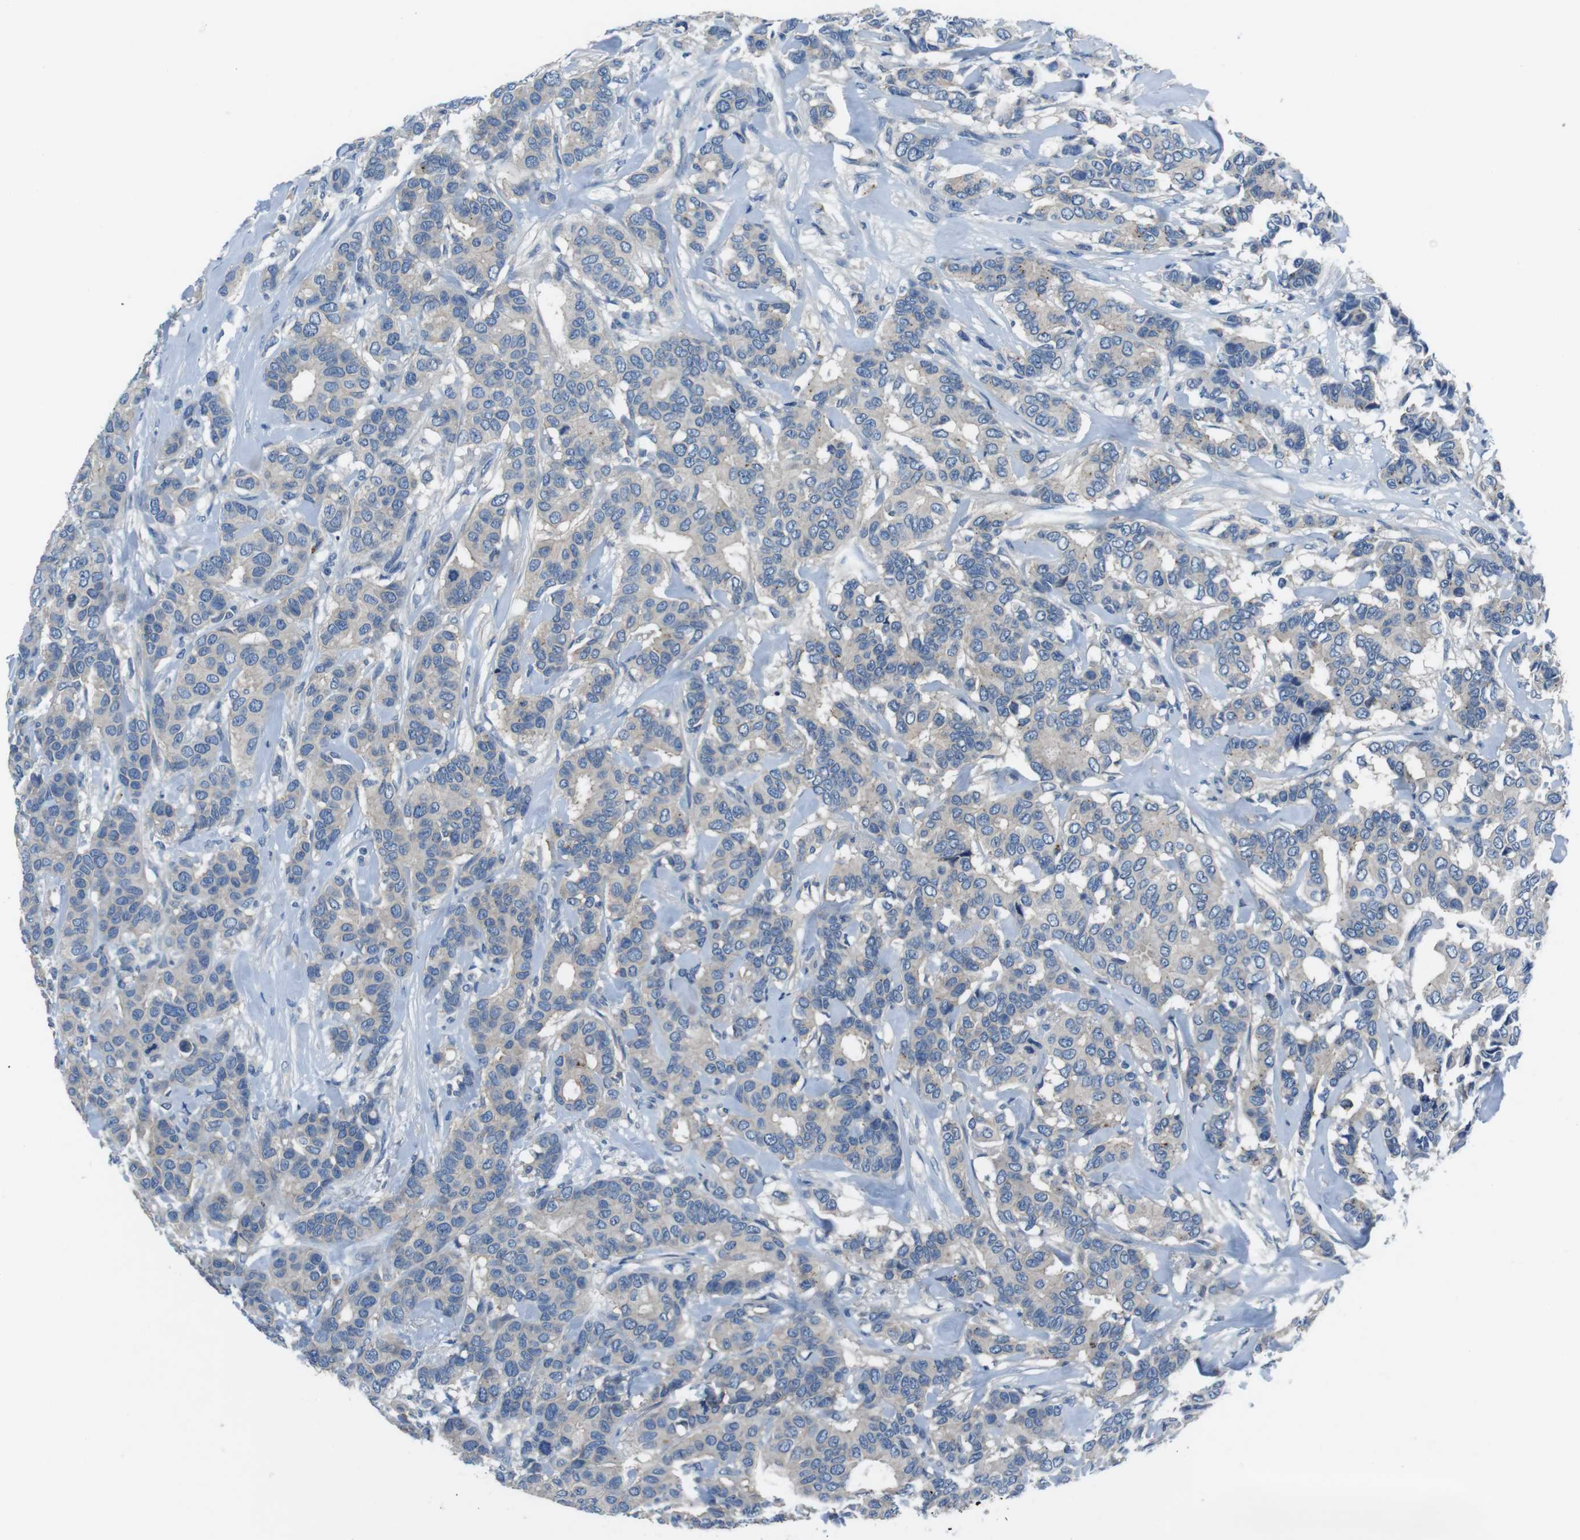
{"staining": {"intensity": "negative", "quantity": "none", "location": "none"}, "tissue": "breast cancer", "cell_type": "Tumor cells", "image_type": "cancer", "snomed": [{"axis": "morphology", "description": "Duct carcinoma"}, {"axis": "topography", "description": "Breast"}], "caption": "Breast intraductal carcinoma stained for a protein using immunohistochemistry shows no positivity tumor cells.", "gene": "TULP3", "patient": {"sex": "female", "age": 87}}